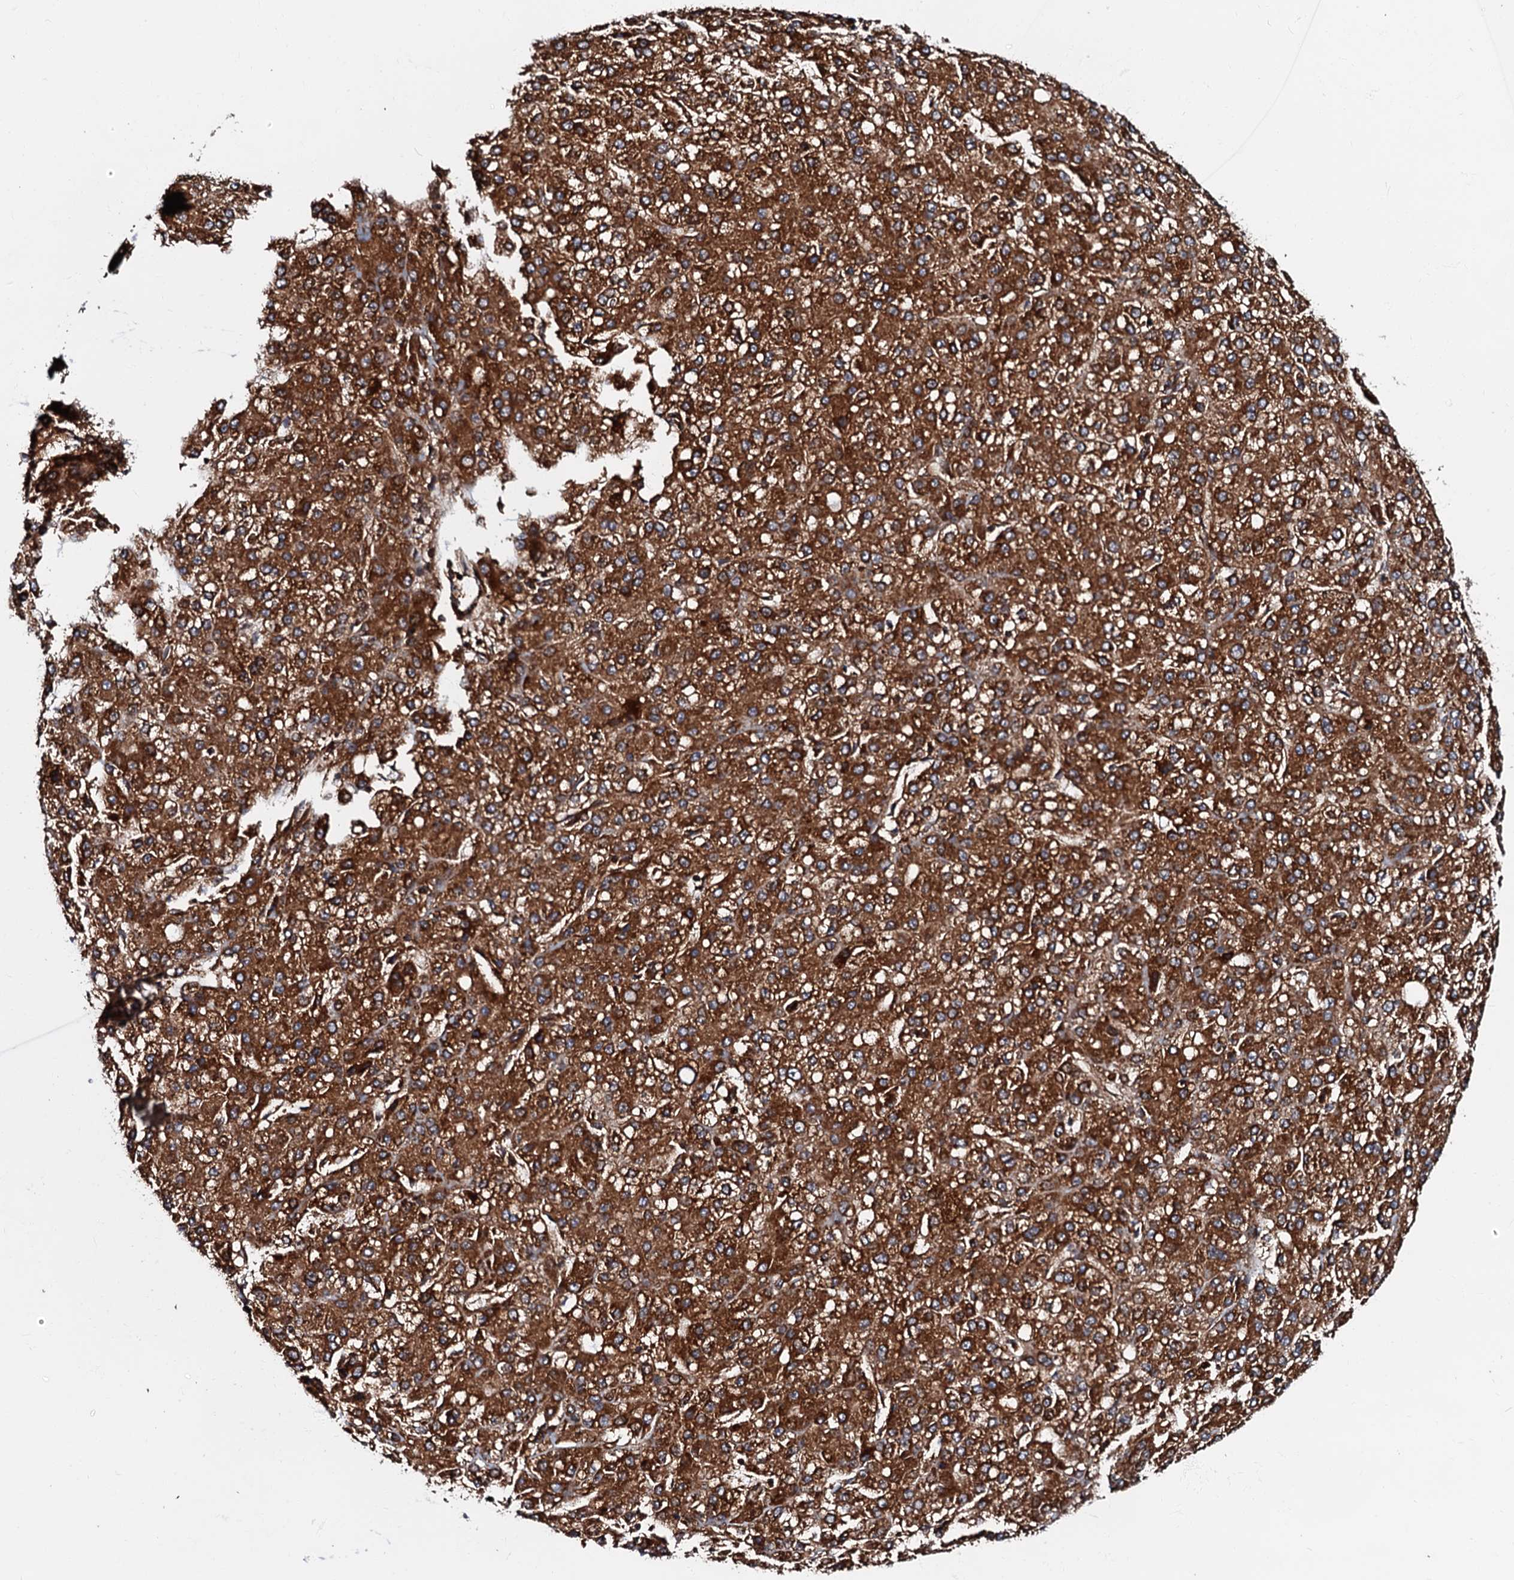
{"staining": {"intensity": "strong", "quantity": ">75%", "location": "cytoplasmic/membranous"}, "tissue": "liver cancer", "cell_type": "Tumor cells", "image_type": "cancer", "snomed": [{"axis": "morphology", "description": "Carcinoma, Hepatocellular, NOS"}, {"axis": "topography", "description": "Liver"}], "caption": "A photomicrograph showing strong cytoplasmic/membranous staining in approximately >75% of tumor cells in liver cancer (hepatocellular carcinoma), as visualized by brown immunohistochemical staining.", "gene": "BLOC1S6", "patient": {"sex": "male", "age": 67}}